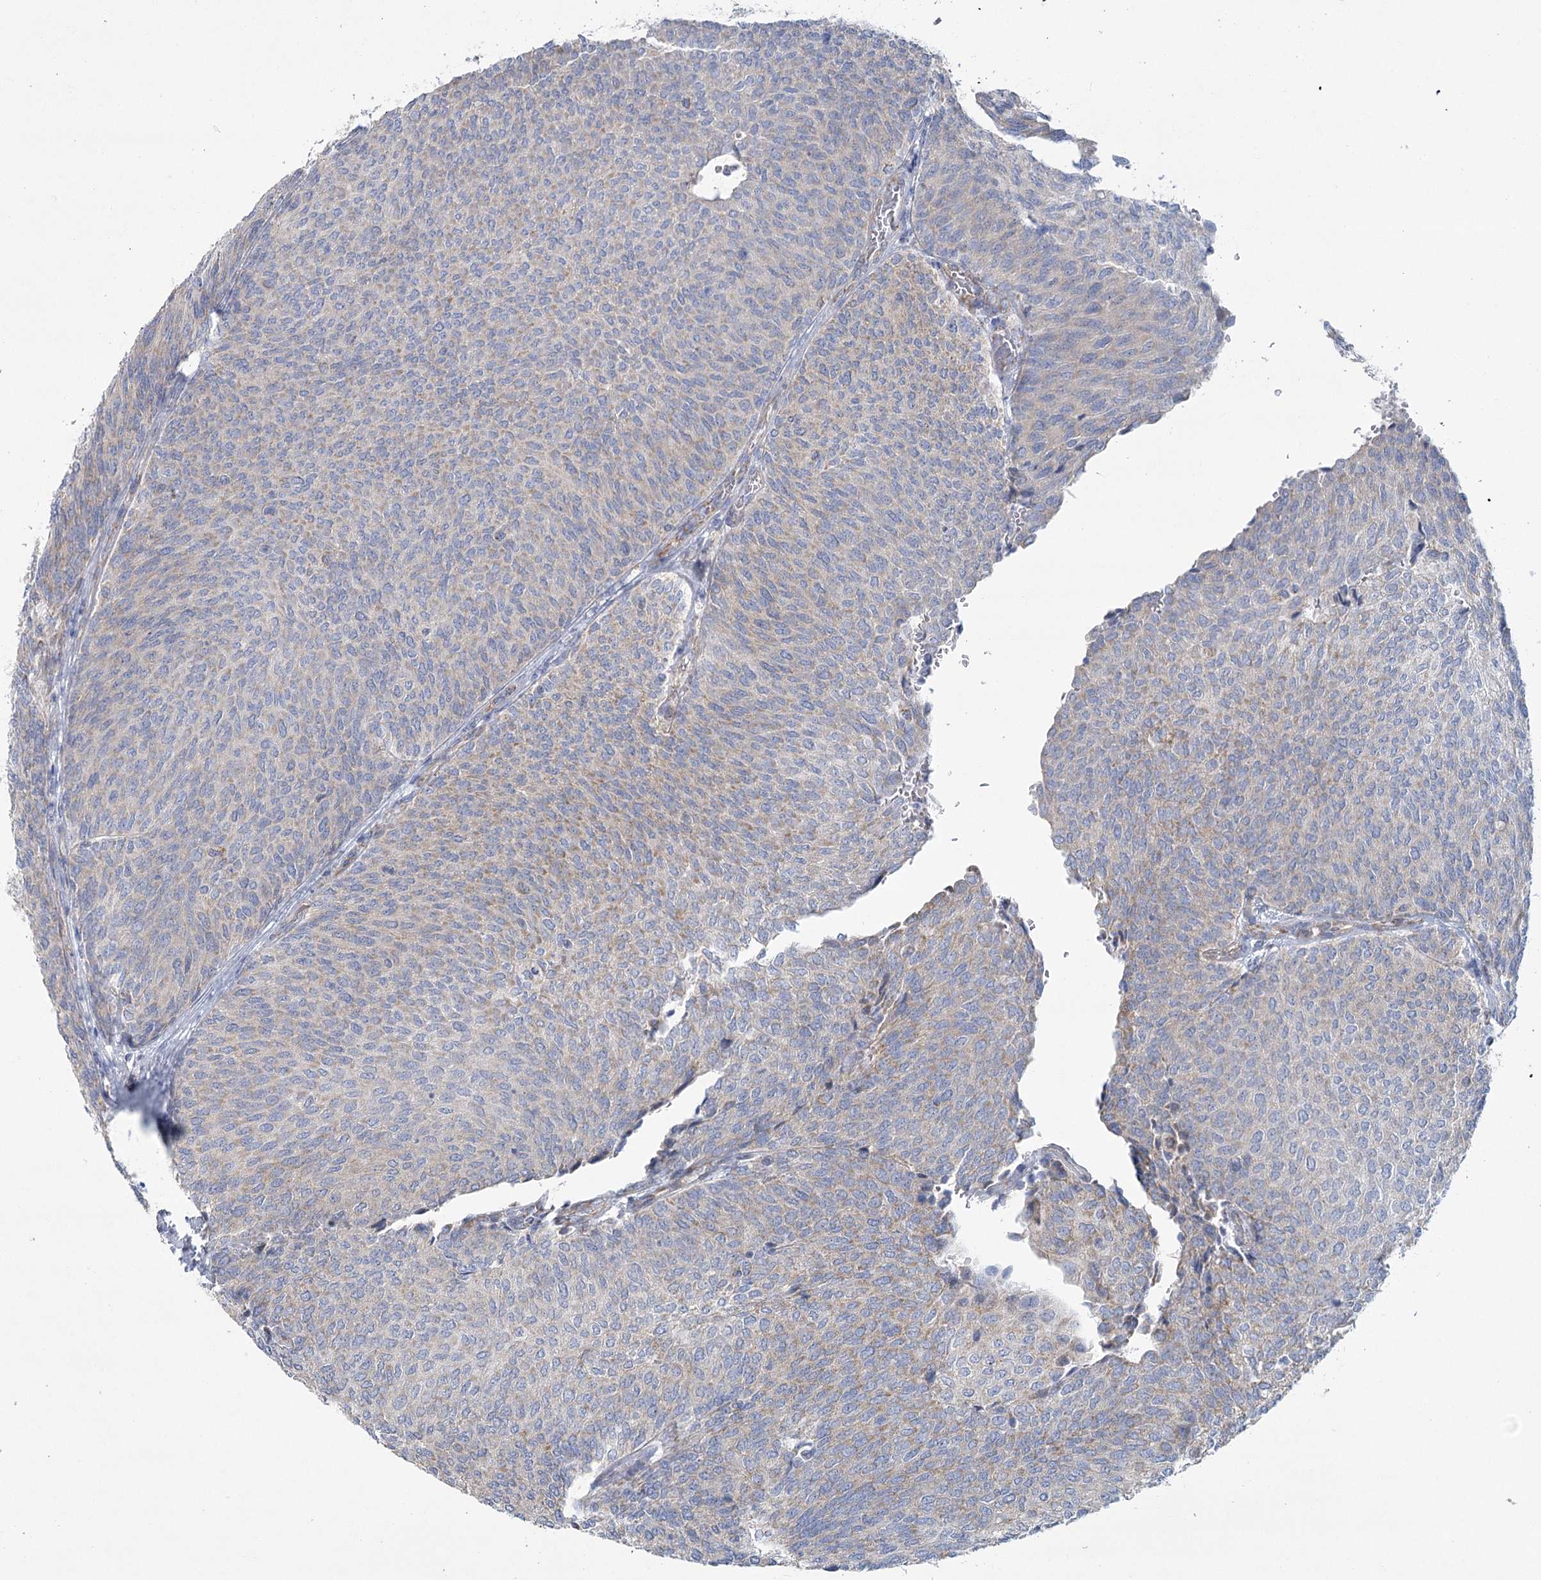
{"staining": {"intensity": "negative", "quantity": "none", "location": "none"}, "tissue": "urothelial cancer", "cell_type": "Tumor cells", "image_type": "cancer", "snomed": [{"axis": "morphology", "description": "Urothelial carcinoma, Low grade"}, {"axis": "topography", "description": "Urinary bladder"}], "caption": "Immunohistochemistry photomicrograph of neoplastic tissue: urothelial carcinoma (low-grade) stained with DAB exhibits no significant protein positivity in tumor cells.", "gene": "SNX7", "patient": {"sex": "female", "age": 79}}